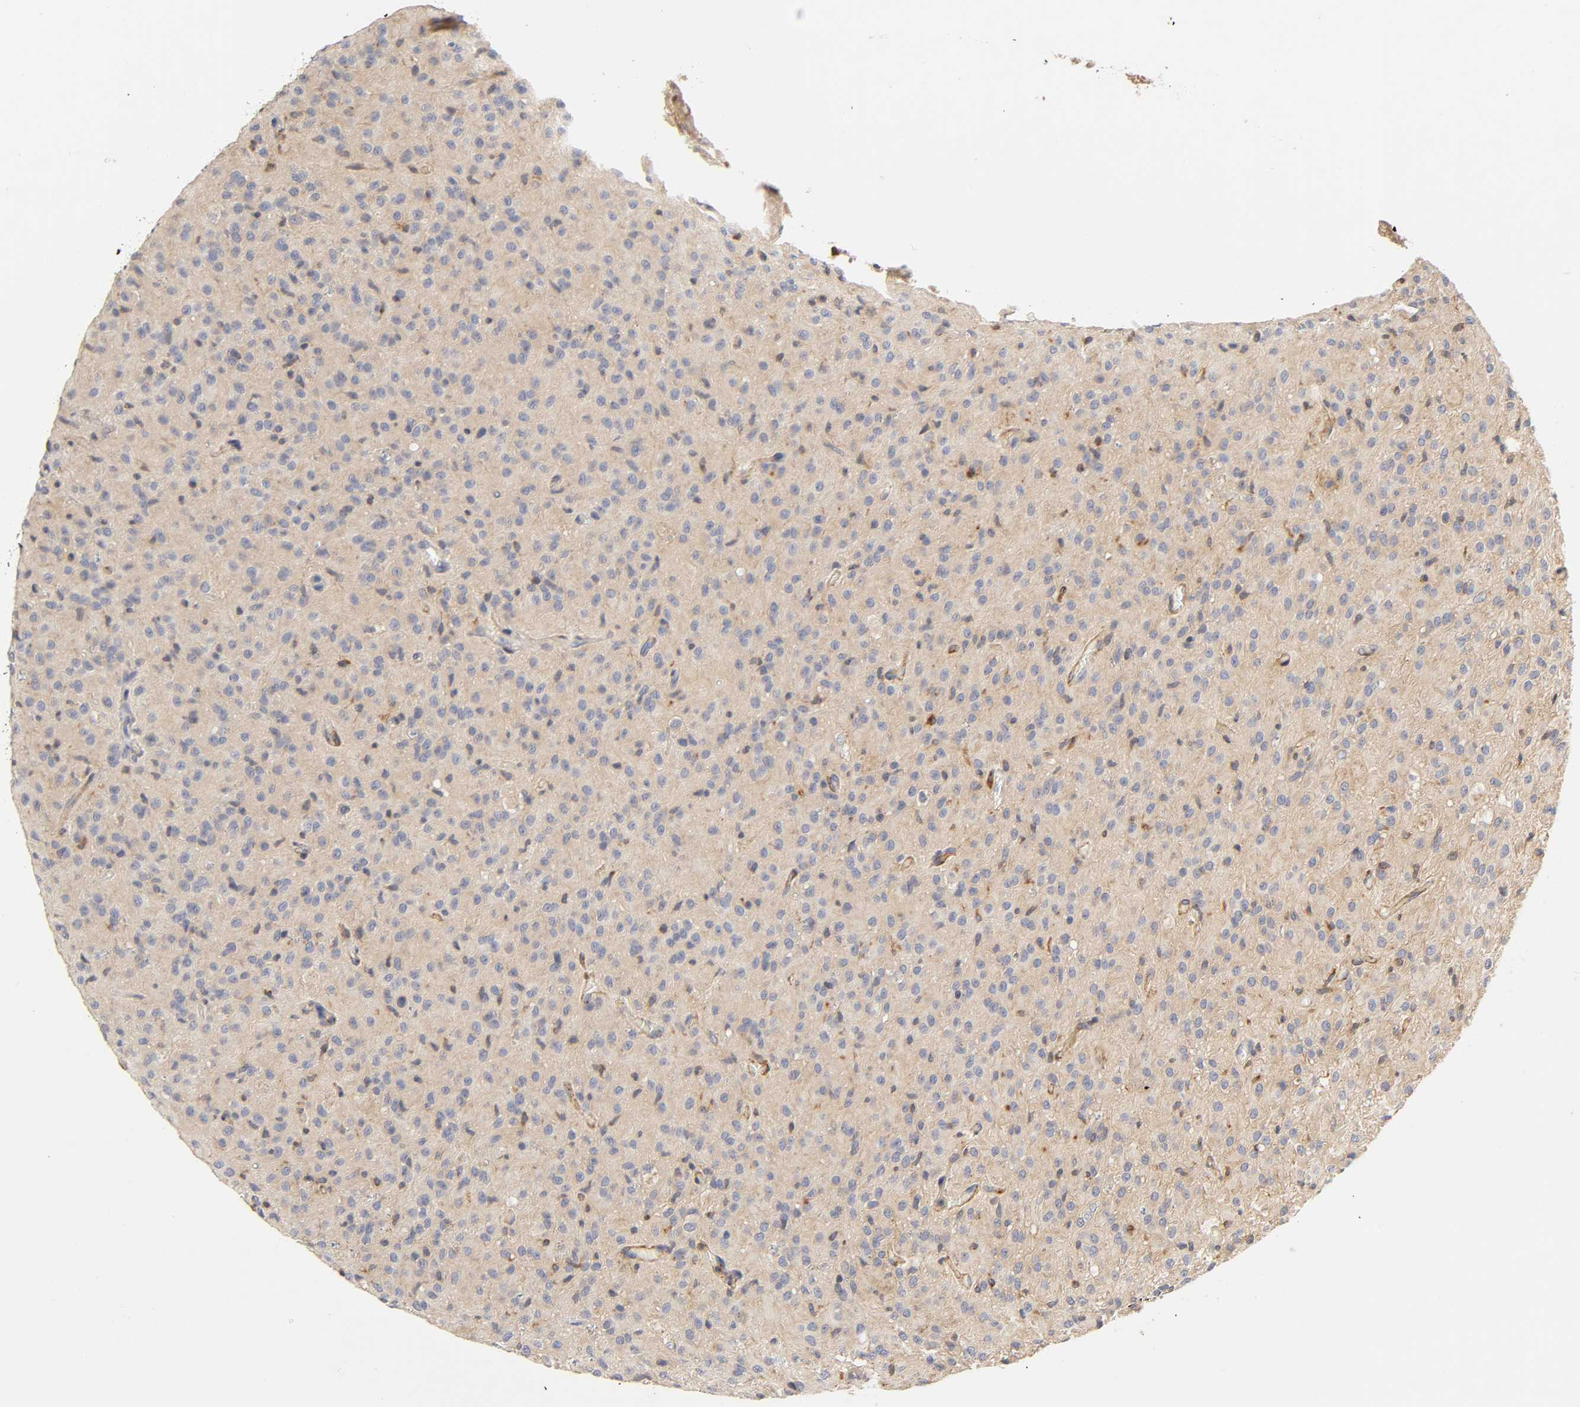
{"staining": {"intensity": "moderate", "quantity": "25%-75%", "location": "cytoplasmic/membranous"}, "tissue": "glioma", "cell_type": "Tumor cells", "image_type": "cancer", "snomed": [{"axis": "morphology", "description": "Glioma, malignant, High grade"}, {"axis": "topography", "description": "Brain"}], "caption": "This histopathology image shows malignant glioma (high-grade) stained with immunohistochemistry to label a protein in brown. The cytoplasmic/membranous of tumor cells show moderate positivity for the protein. Nuclei are counter-stained blue.", "gene": "RHOA", "patient": {"sex": "female", "age": 59}}